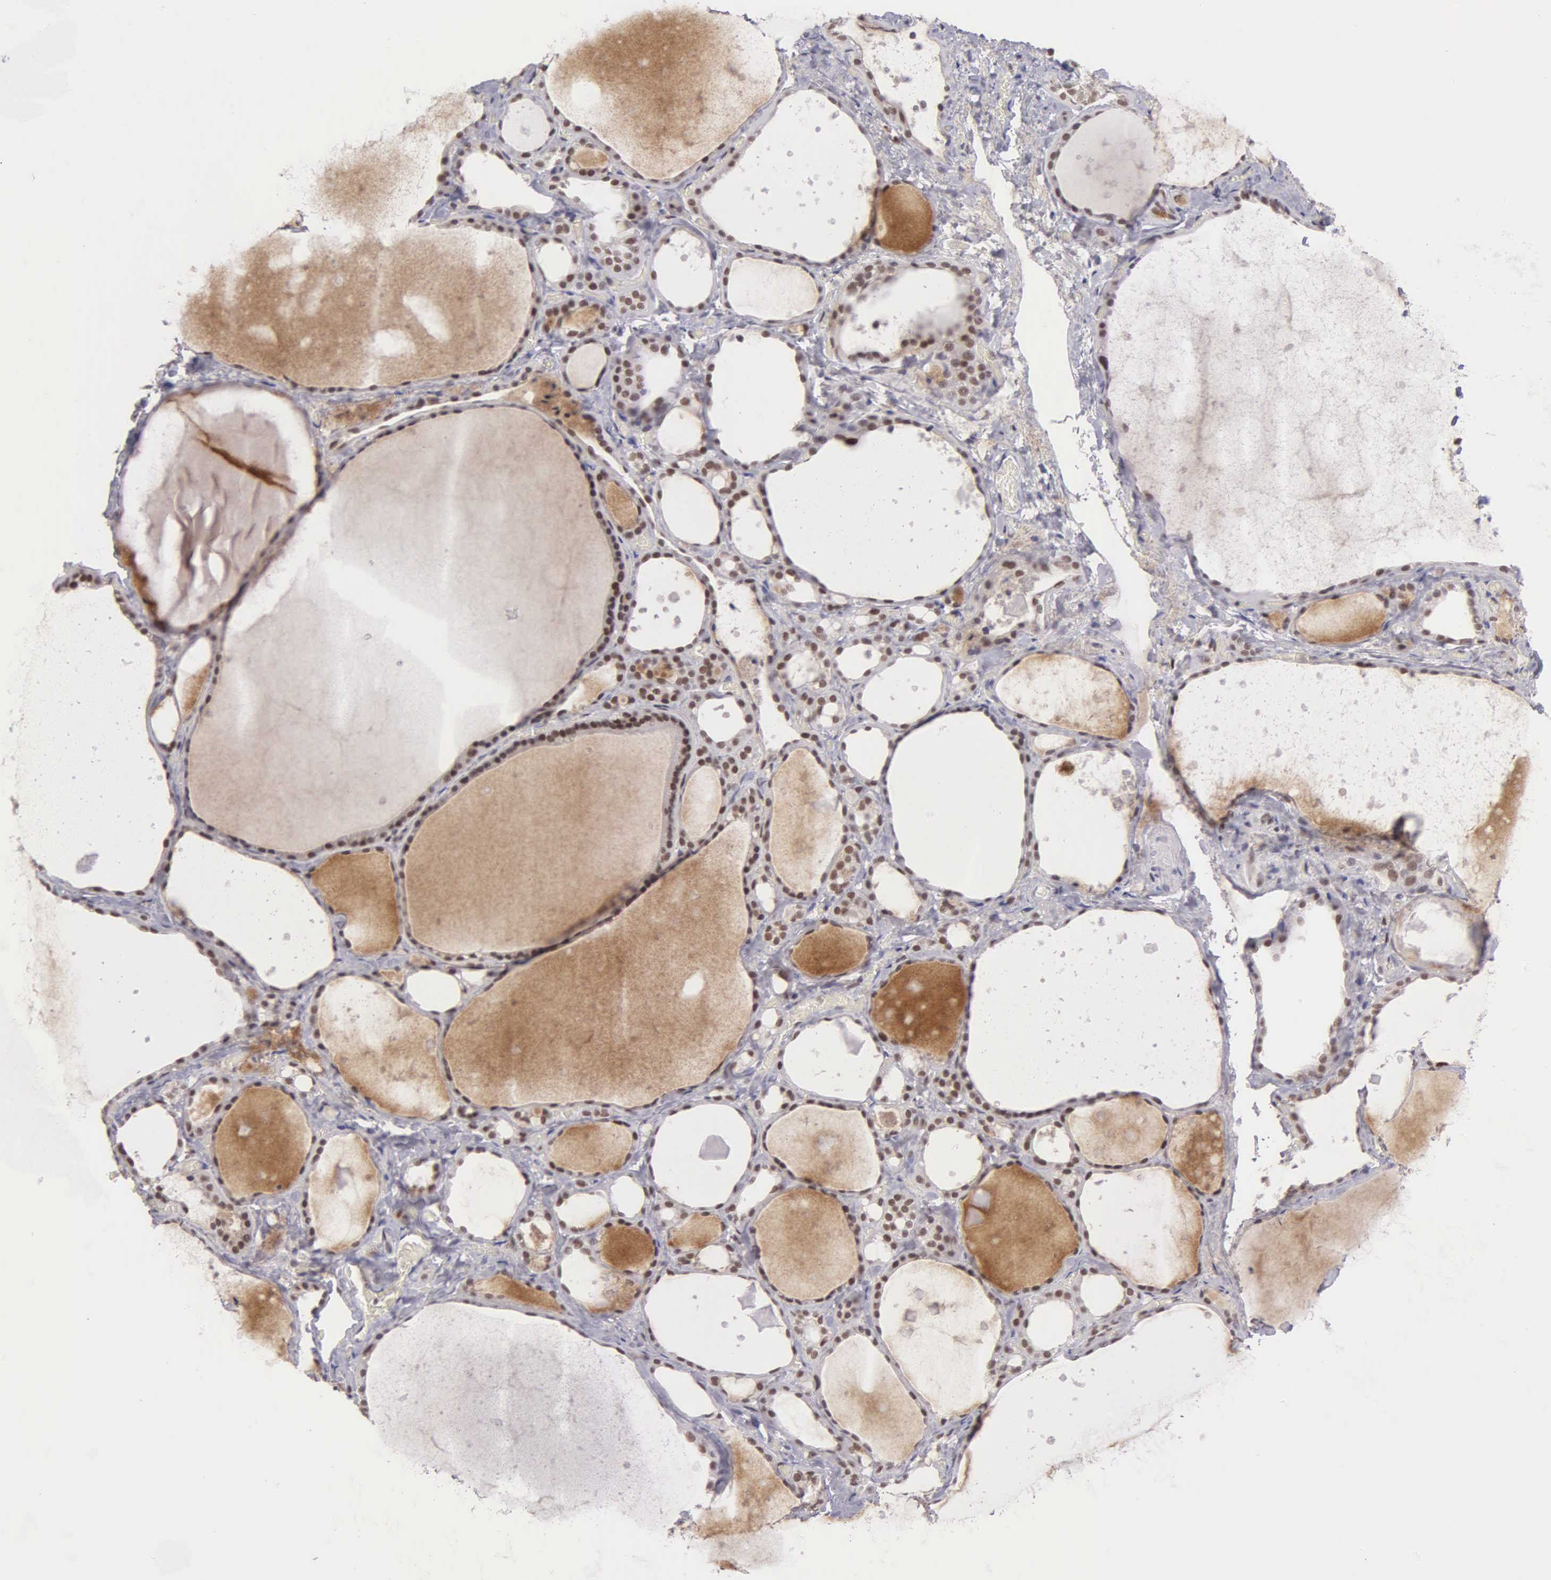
{"staining": {"intensity": "moderate", "quantity": "25%-75%", "location": "nuclear"}, "tissue": "thyroid gland", "cell_type": "Glandular cells", "image_type": "normal", "snomed": [{"axis": "morphology", "description": "Normal tissue, NOS"}, {"axis": "topography", "description": "Thyroid gland"}], "caption": "Glandular cells reveal medium levels of moderate nuclear staining in about 25%-75% of cells in normal human thyroid gland. (DAB IHC with brightfield microscopy, high magnification).", "gene": "UBR7", "patient": {"sex": "male", "age": 76}}